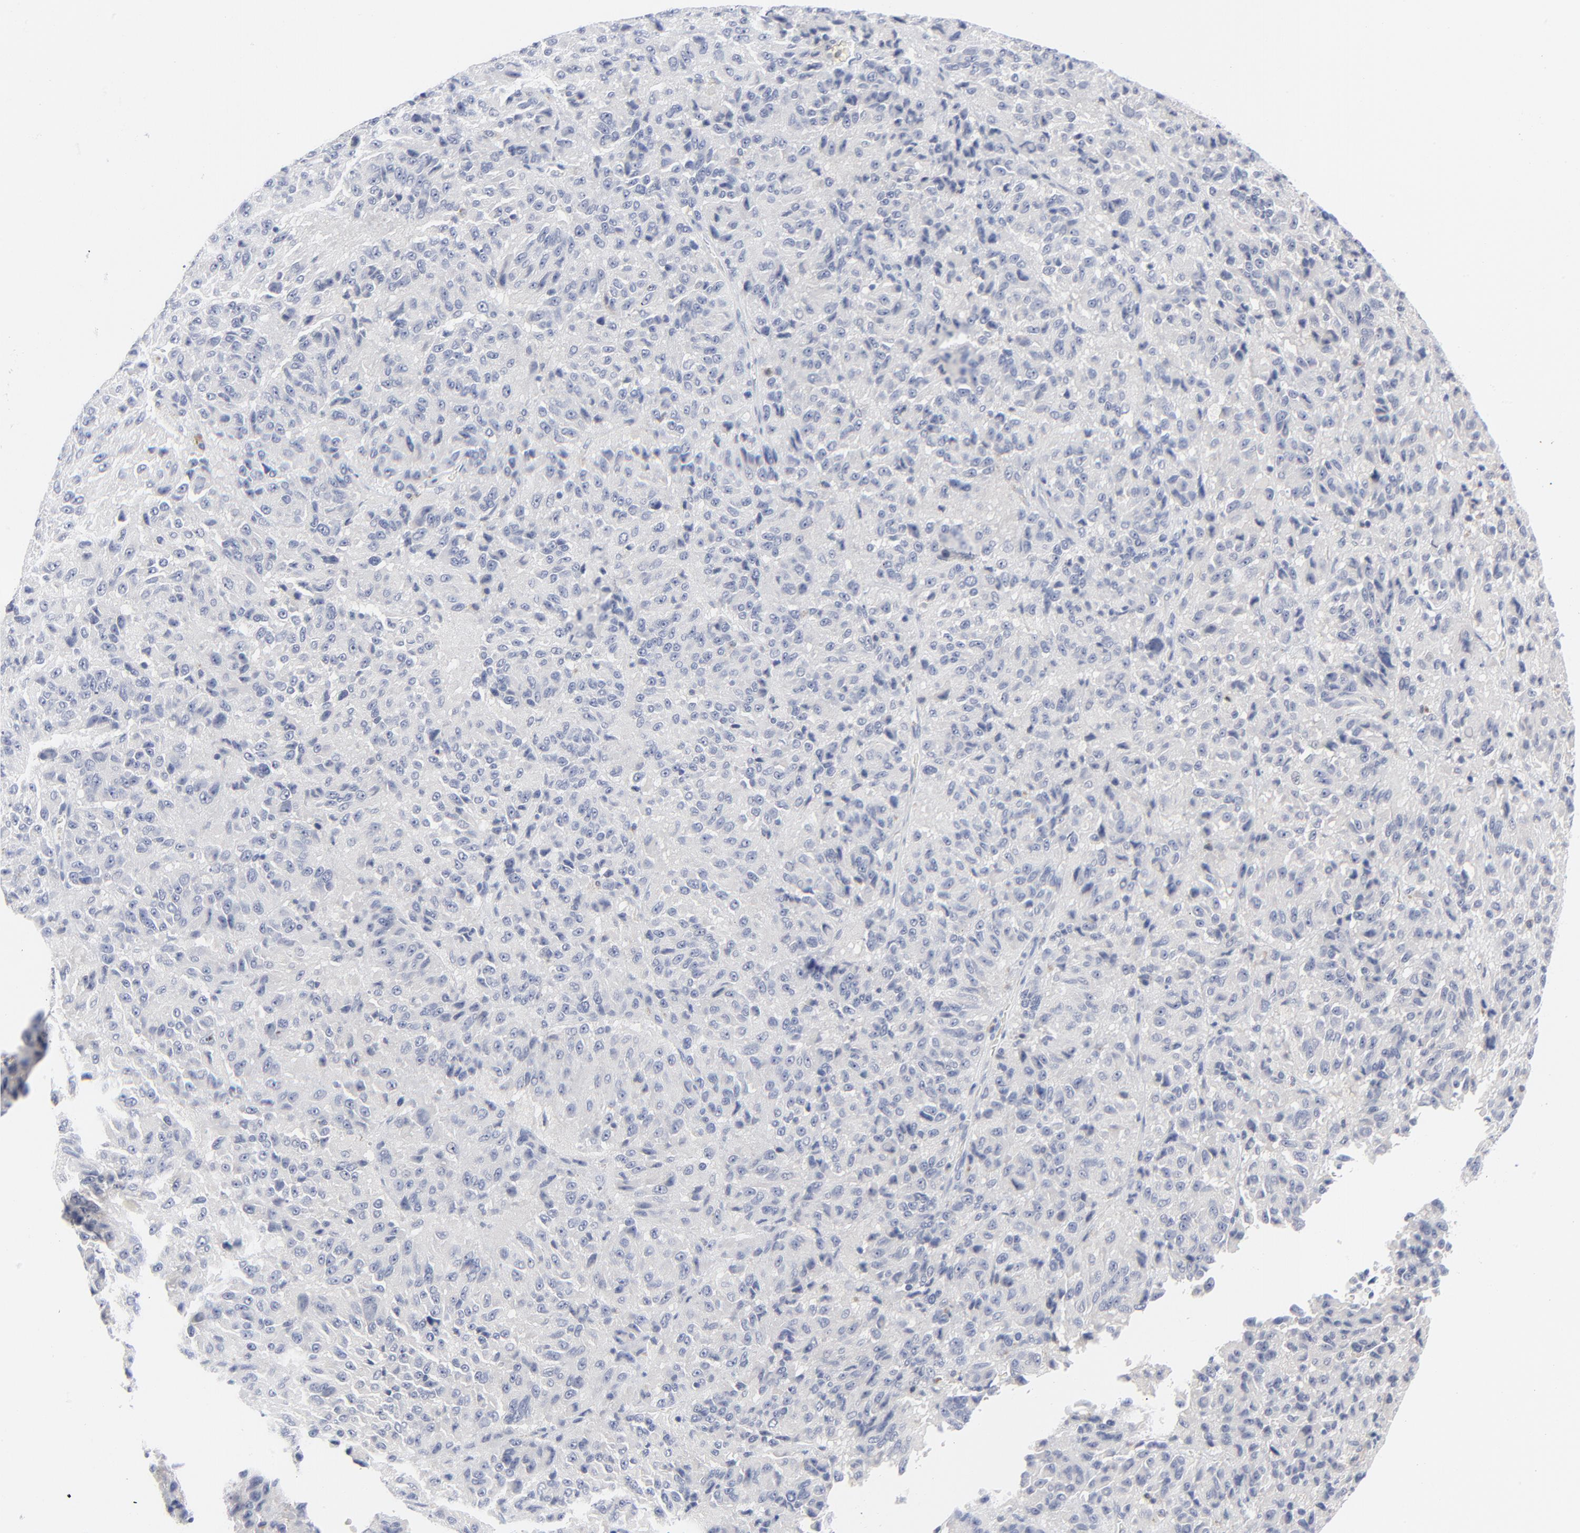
{"staining": {"intensity": "negative", "quantity": "none", "location": "none"}, "tissue": "melanoma", "cell_type": "Tumor cells", "image_type": "cancer", "snomed": [{"axis": "morphology", "description": "Malignant melanoma, Metastatic site"}, {"axis": "topography", "description": "Lung"}], "caption": "Tumor cells are negative for brown protein staining in melanoma. Nuclei are stained in blue.", "gene": "CLEC4G", "patient": {"sex": "male", "age": 64}}